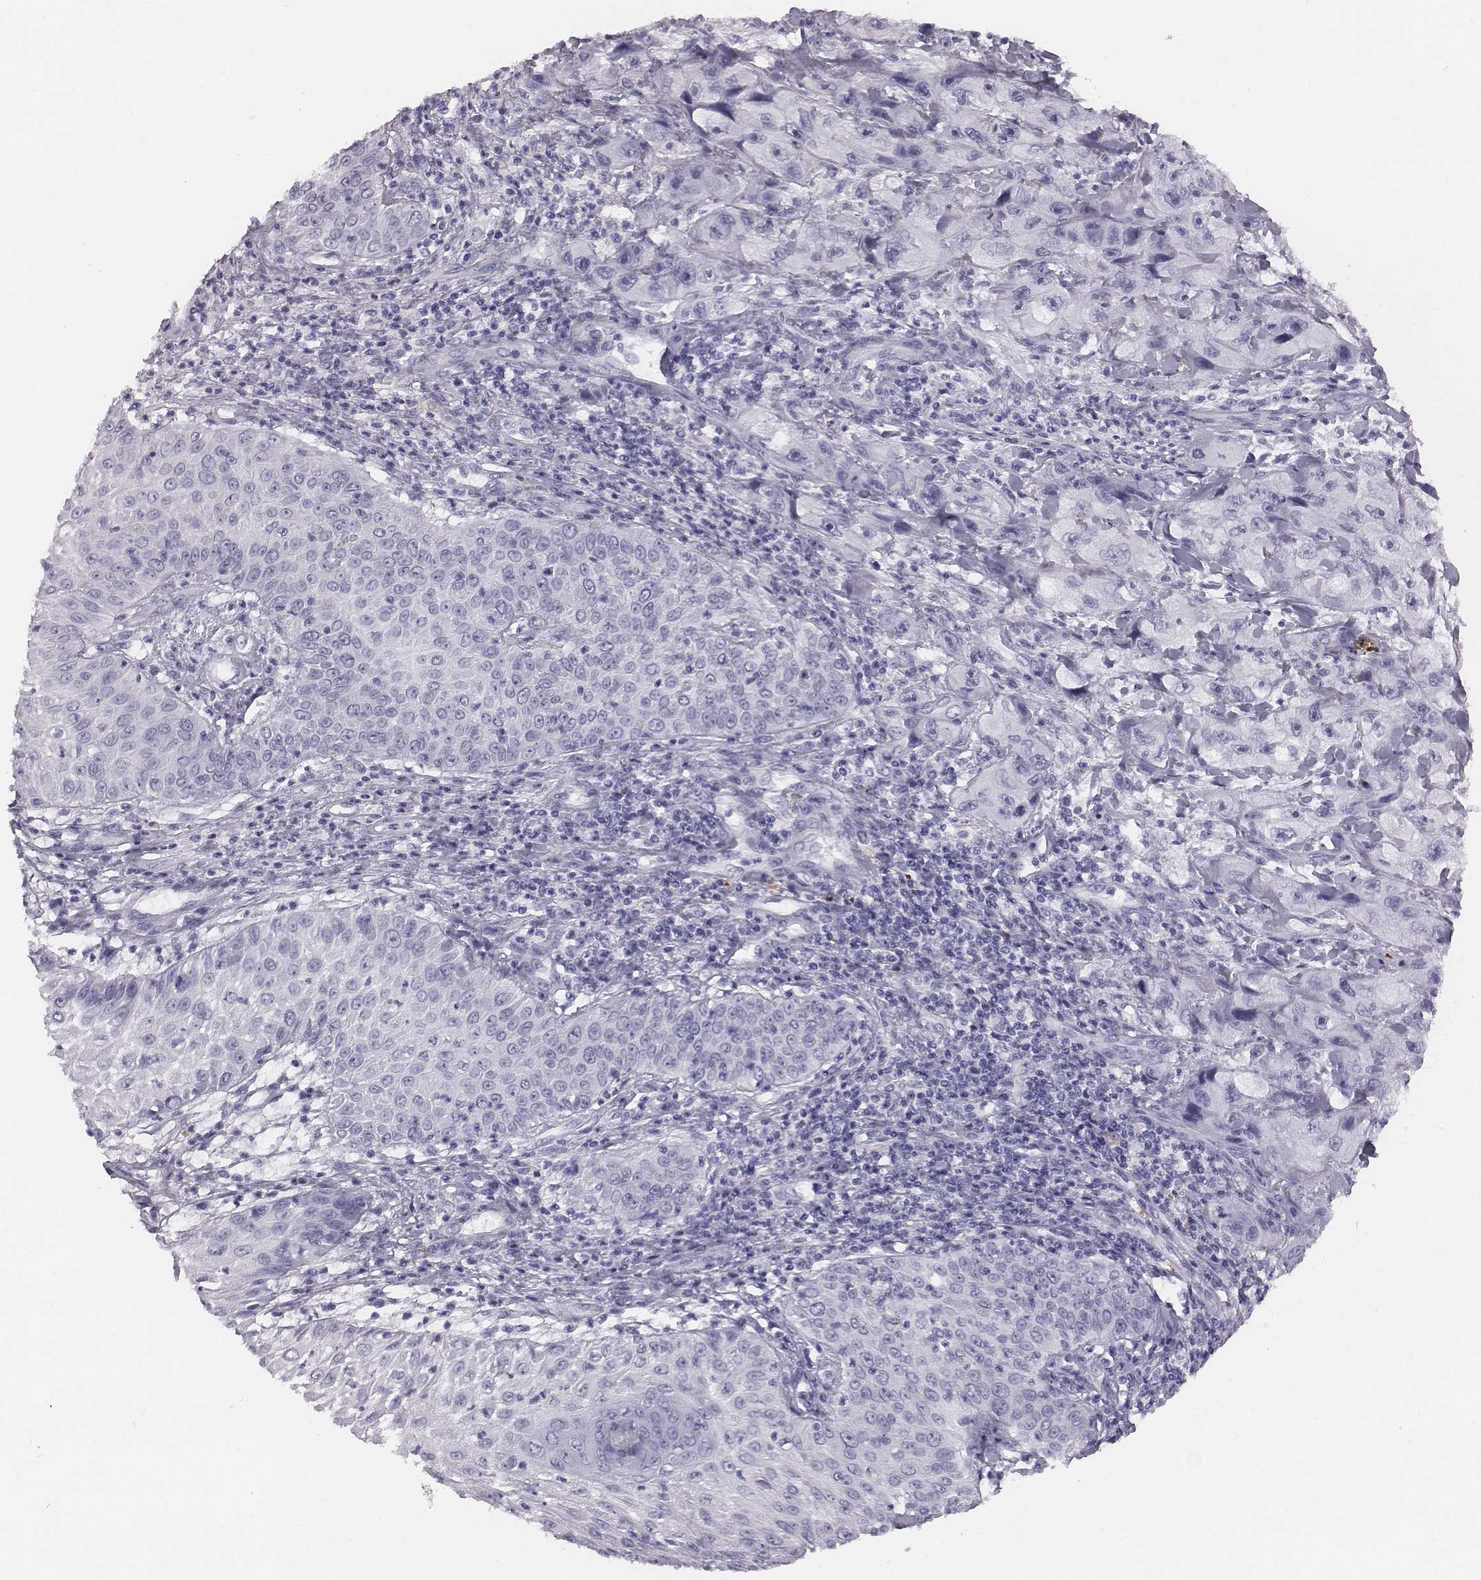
{"staining": {"intensity": "negative", "quantity": "none", "location": "none"}, "tissue": "skin cancer", "cell_type": "Tumor cells", "image_type": "cancer", "snomed": [{"axis": "morphology", "description": "Squamous cell carcinoma, NOS"}, {"axis": "topography", "description": "Skin"}, {"axis": "topography", "description": "Subcutis"}], "caption": "Protein analysis of skin cancer exhibits no significant staining in tumor cells. (IHC, brightfield microscopy, high magnification).", "gene": "HBZ", "patient": {"sex": "male", "age": 73}}